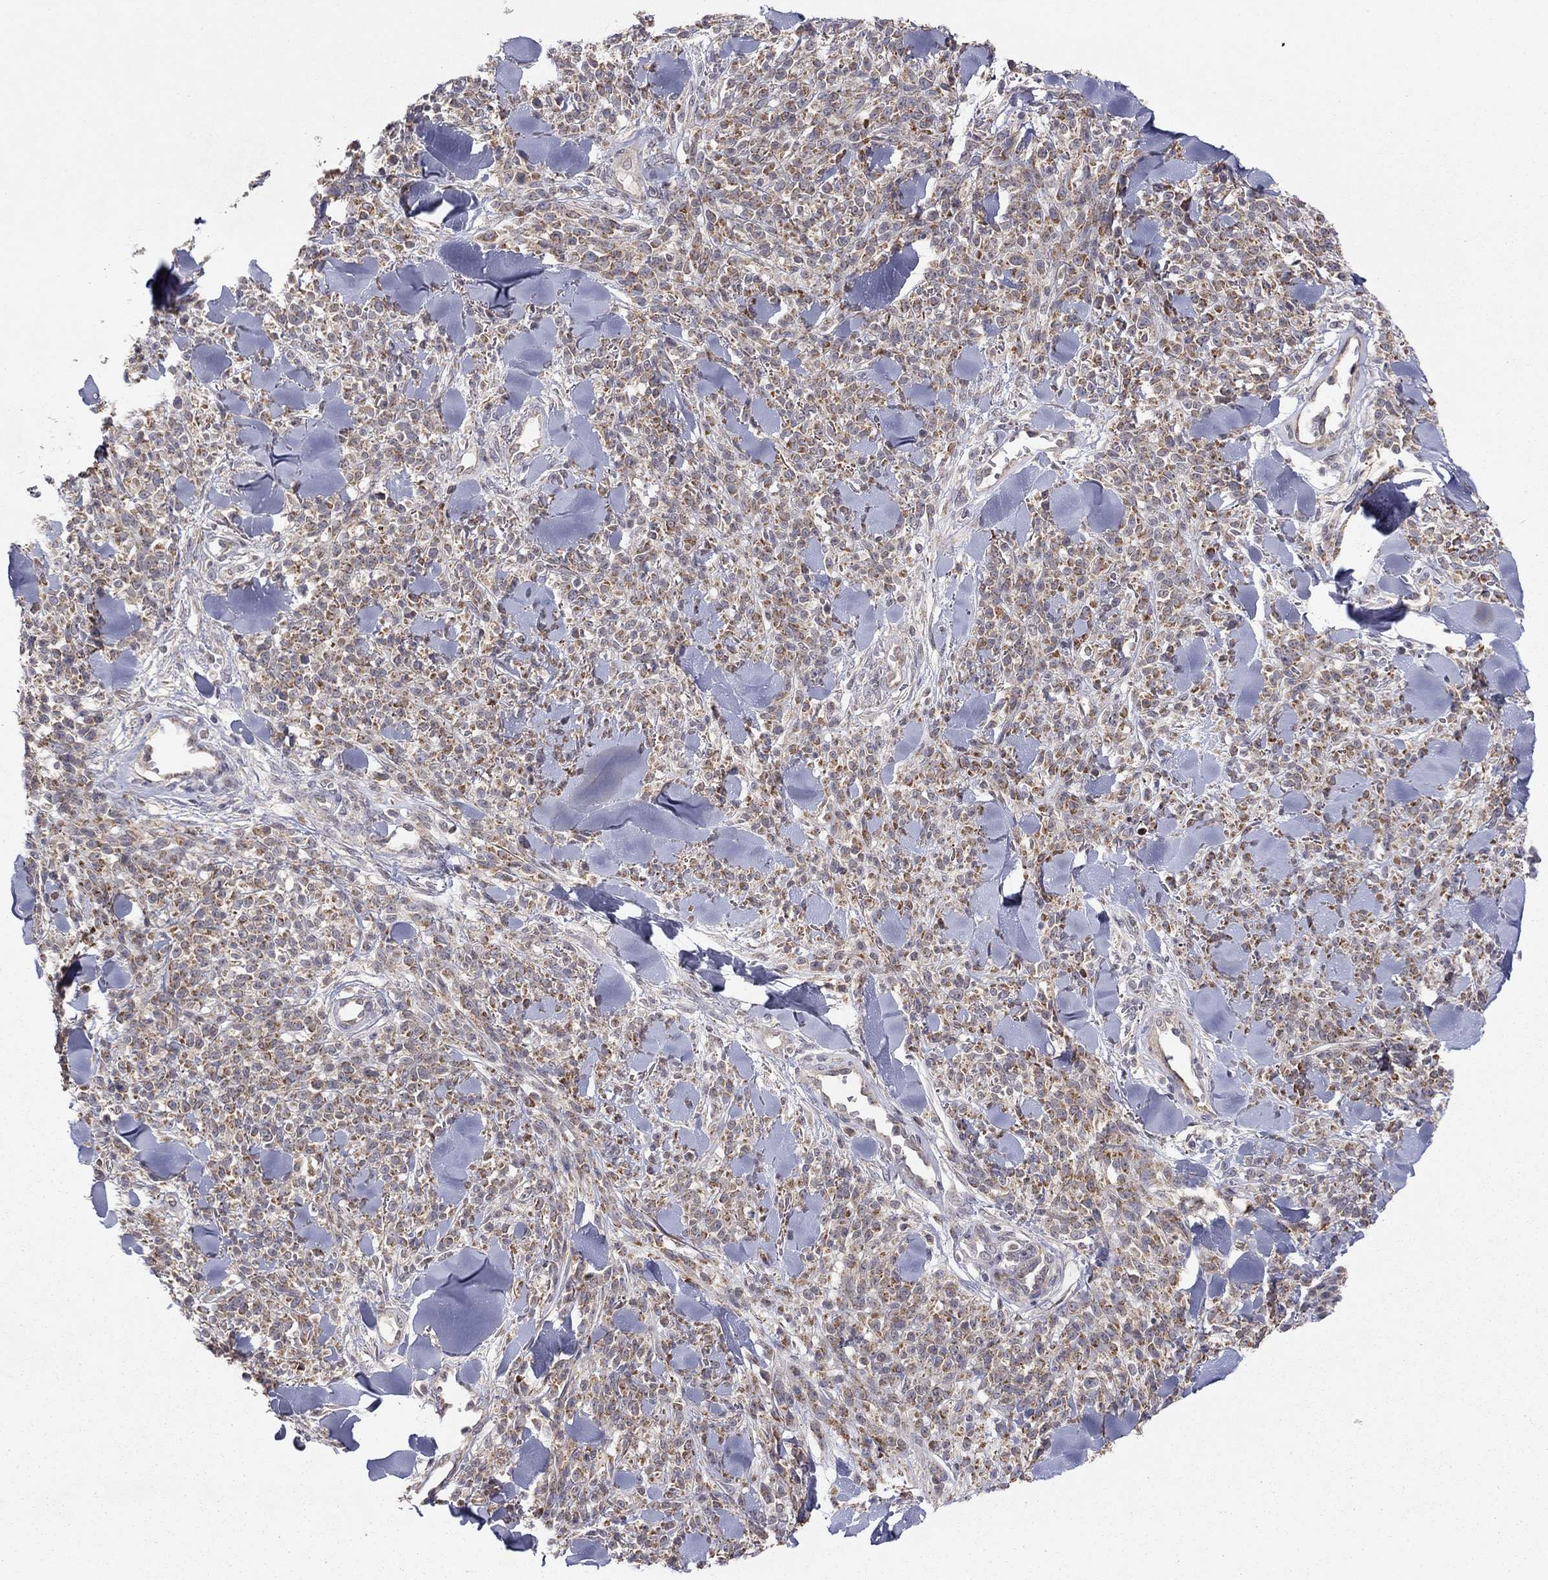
{"staining": {"intensity": "moderate", "quantity": ">75%", "location": "cytoplasmic/membranous"}, "tissue": "melanoma", "cell_type": "Tumor cells", "image_type": "cancer", "snomed": [{"axis": "morphology", "description": "Malignant melanoma, NOS"}, {"axis": "topography", "description": "Skin"}, {"axis": "topography", "description": "Skin of trunk"}], "caption": "Melanoma stained for a protein (brown) displays moderate cytoplasmic/membranous positive expression in about >75% of tumor cells.", "gene": "CRACDL", "patient": {"sex": "male", "age": 74}}